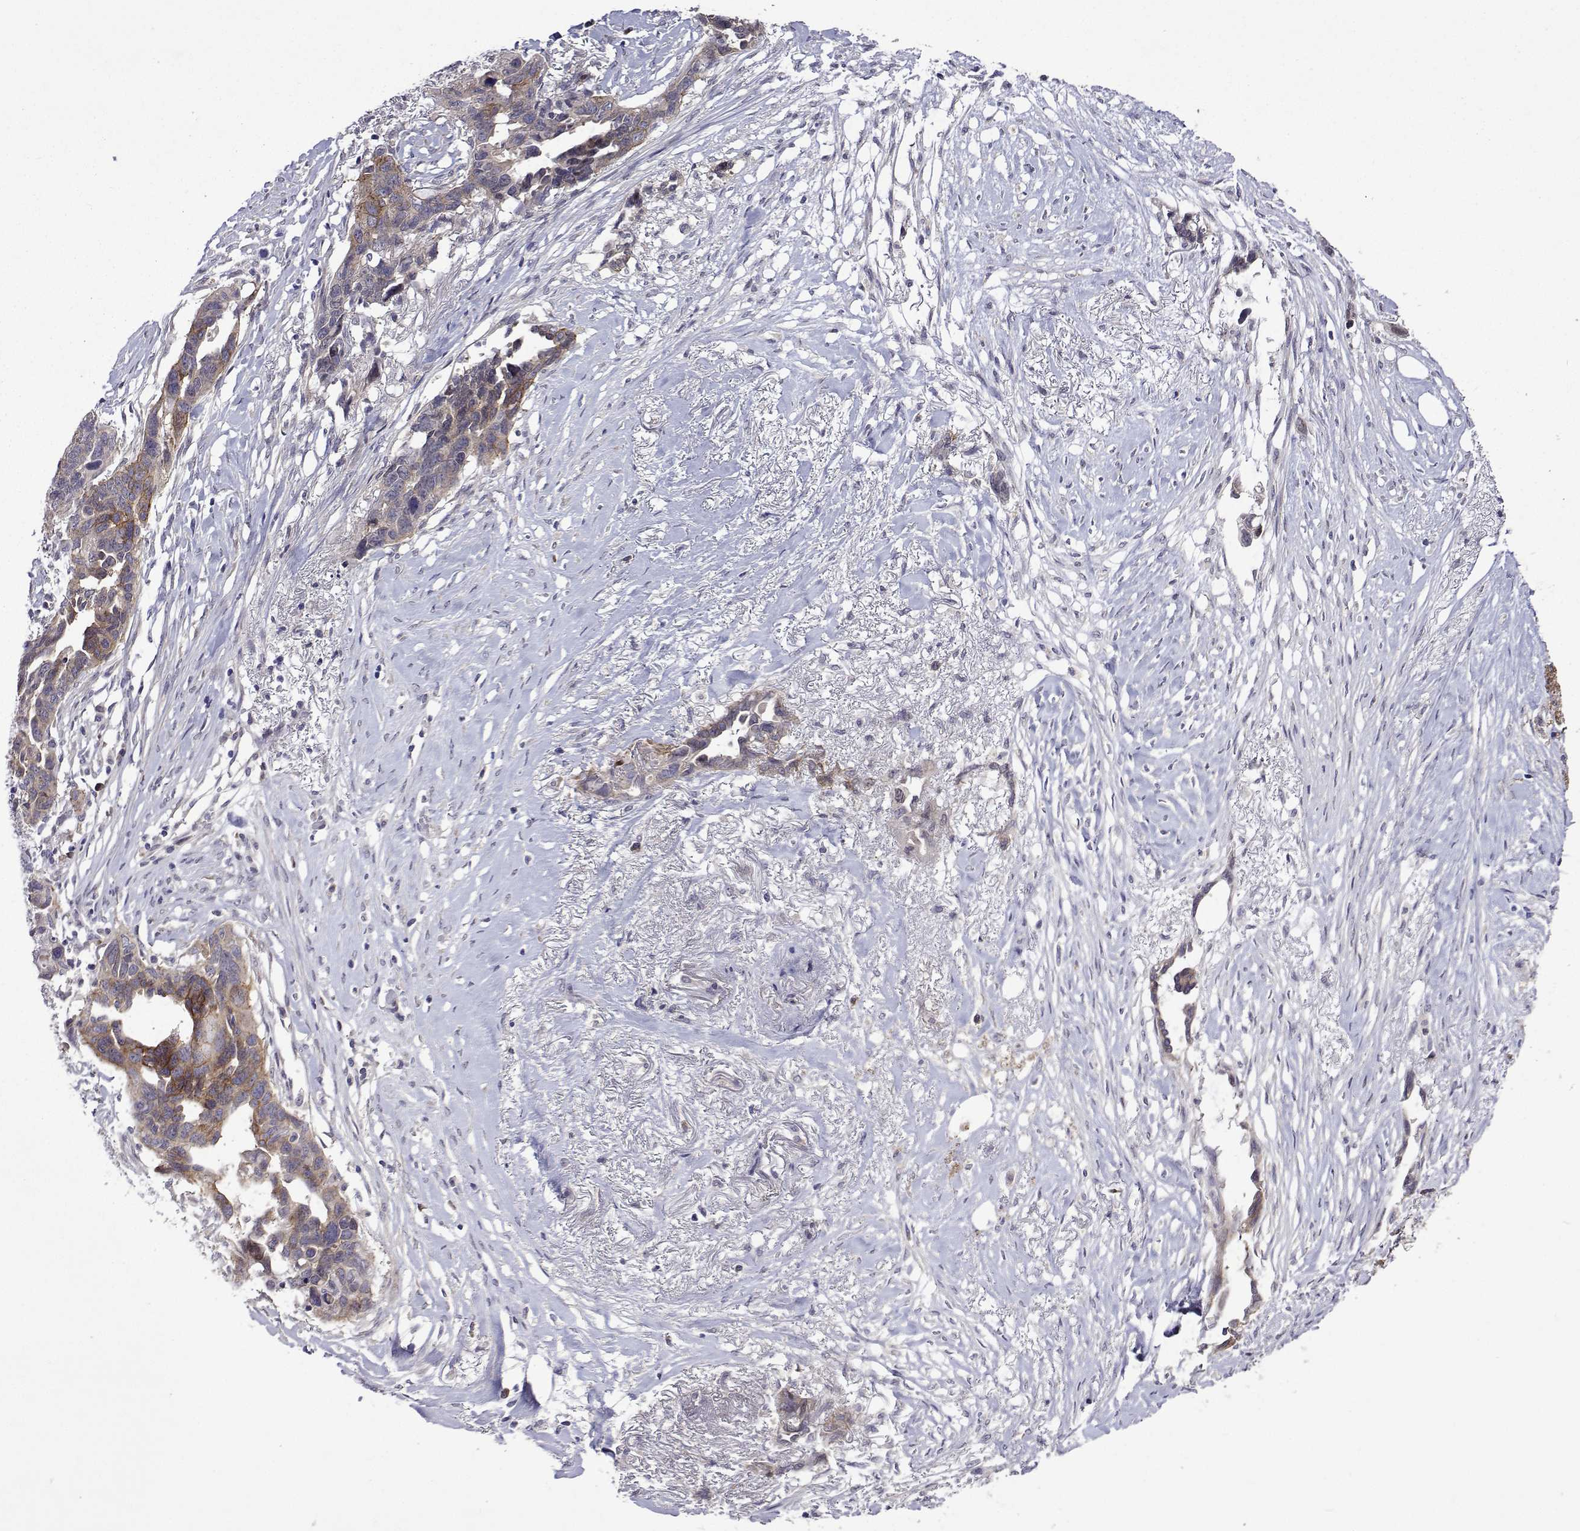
{"staining": {"intensity": "weak", "quantity": ">75%", "location": "cytoplasmic/membranous"}, "tissue": "ovarian cancer", "cell_type": "Tumor cells", "image_type": "cancer", "snomed": [{"axis": "morphology", "description": "Cystadenocarcinoma, serous, NOS"}, {"axis": "topography", "description": "Ovary"}], "caption": "Immunohistochemistry (IHC) of ovarian serous cystadenocarcinoma reveals low levels of weak cytoplasmic/membranous positivity in about >75% of tumor cells.", "gene": "TARBP2", "patient": {"sex": "female", "age": 69}}